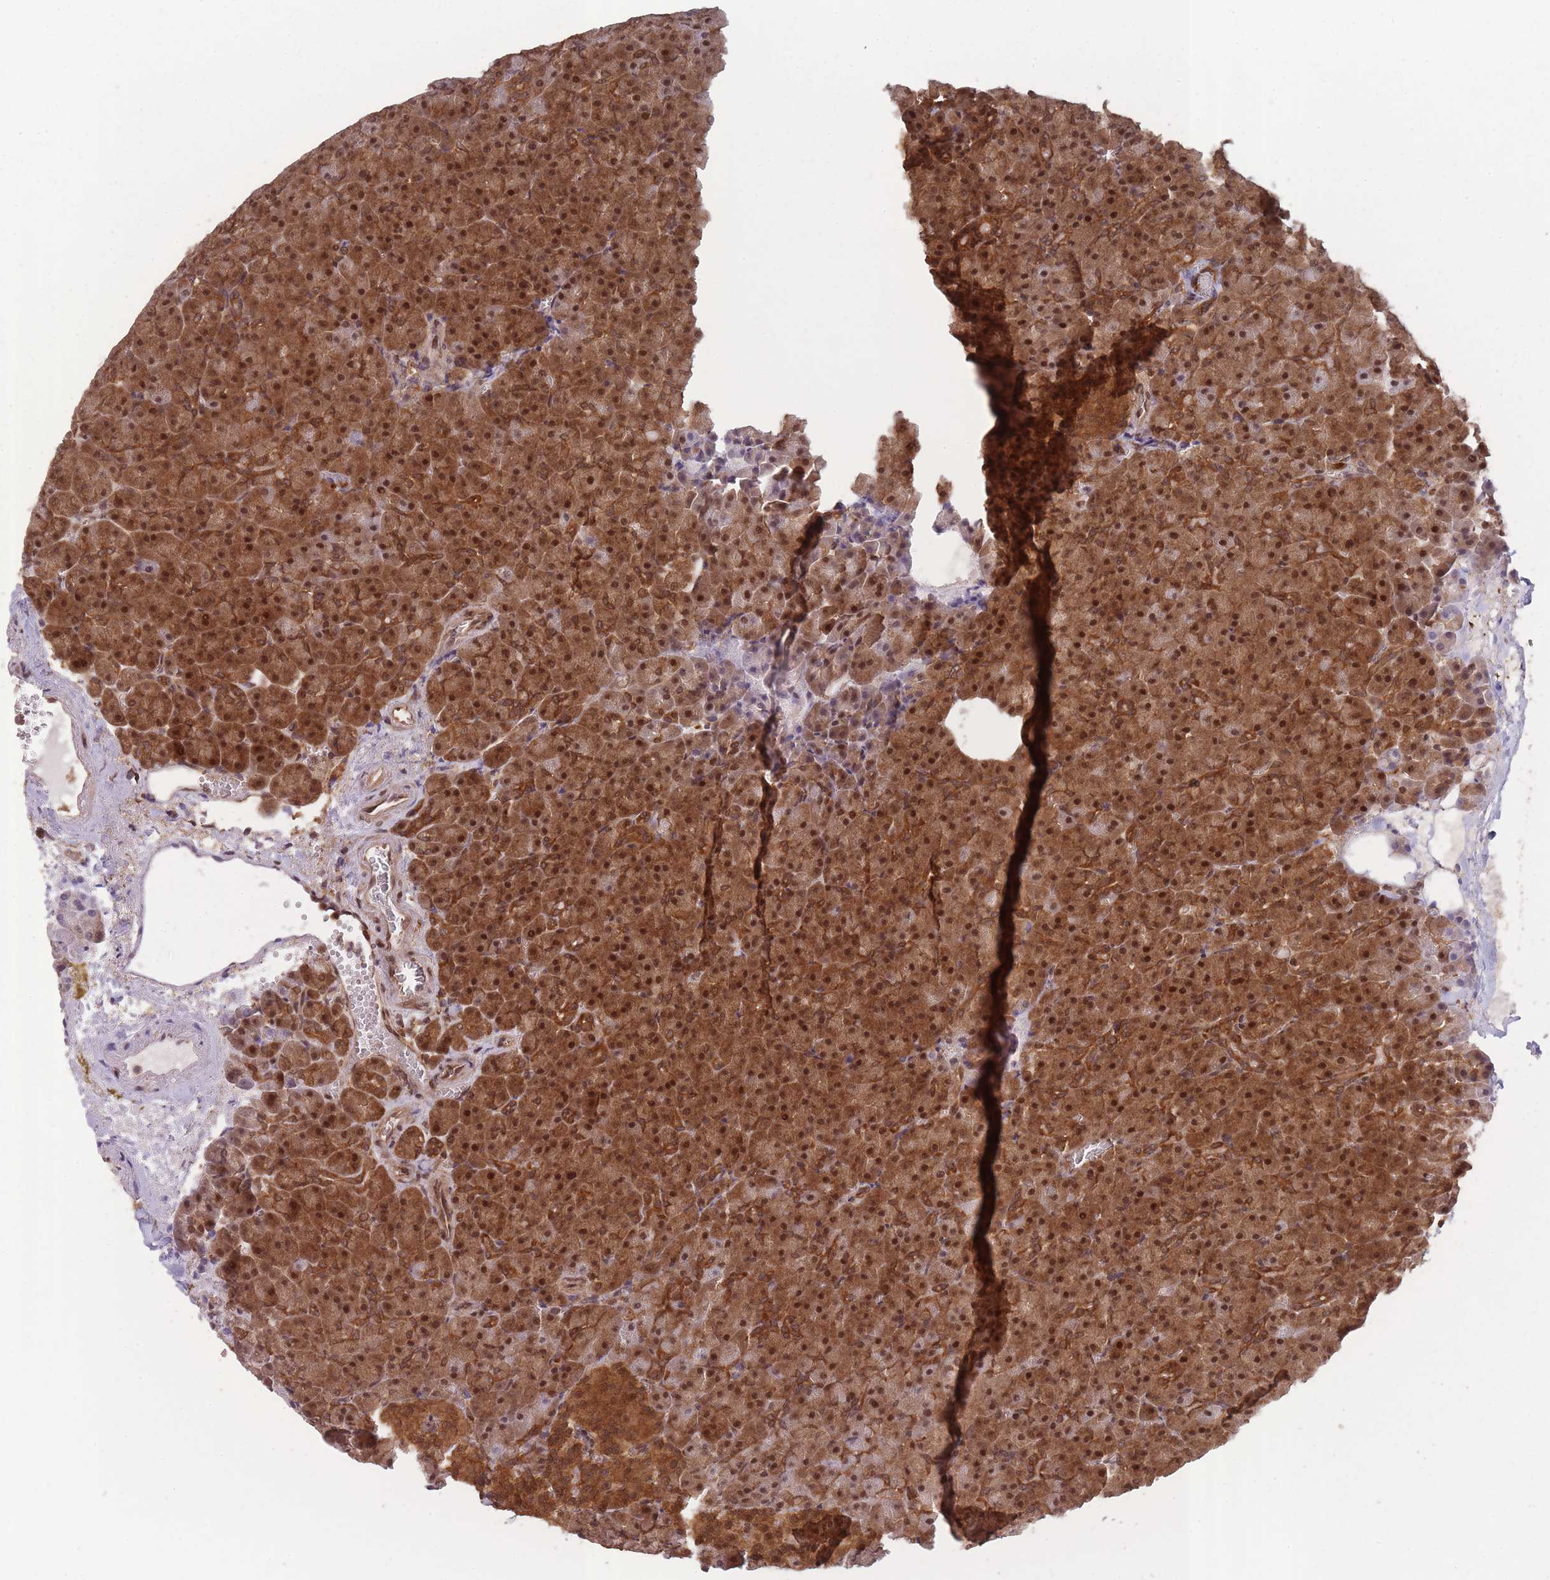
{"staining": {"intensity": "strong", "quantity": ">75%", "location": "cytoplasmic/membranous,nuclear"}, "tissue": "pancreas", "cell_type": "Exocrine glandular cells", "image_type": "normal", "snomed": [{"axis": "morphology", "description": "Normal tissue, NOS"}, {"axis": "topography", "description": "Pancreas"}], "caption": "IHC image of unremarkable pancreas: human pancreas stained using IHC demonstrates high levels of strong protein expression localized specifically in the cytoplasmic/membranous,nuclear of exocrine glandular cells, appearing as a cytoplasmic/membranous,nuclear brown color.", "gene": "PPP6R3", "patient": {"sex": "female", "age": 74}}